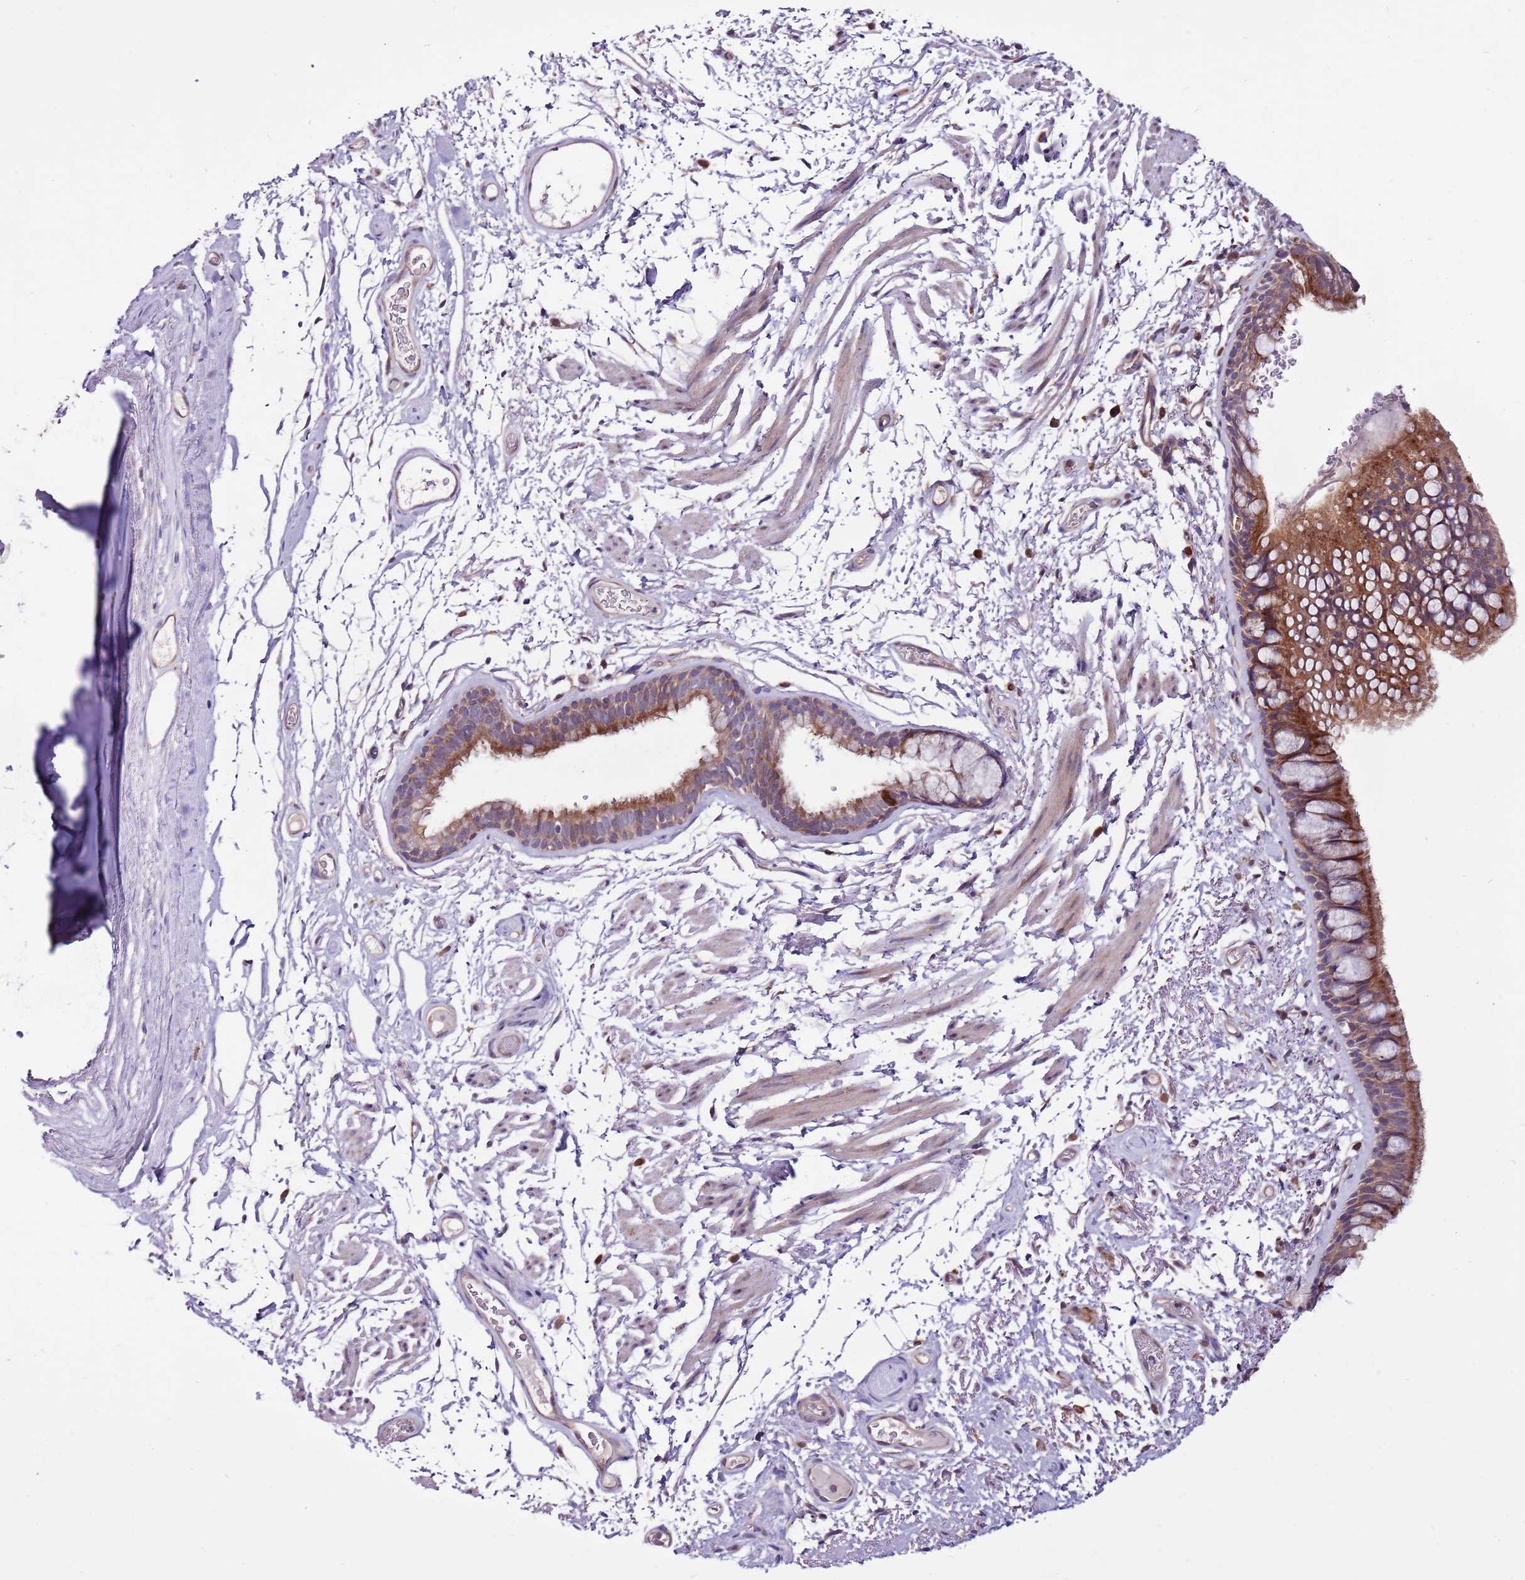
{"staining": {"intensity": "strong", "quantity": ">75%", "location": "cytoplasmic/membranous"}, "tissue": "bronchus", "cell_type": "Respiratory epithelial cells", "image_type": "normal", "snomed": [{"axis": "morphology", "description": "Normal tissue, NOS"}, {"axis": "topography", "description": "Cartilage tissue"}, {"axis": "topography", "description": "Bronchus"}], "caption": "Human bronchus stained for a protein (brown) shows strong cytoplasmic/membranous positive positivity in about >75% of respiratory epithelial cells.", "gene": "SMG1", "patient": {"sex": "female", "age": 73}}